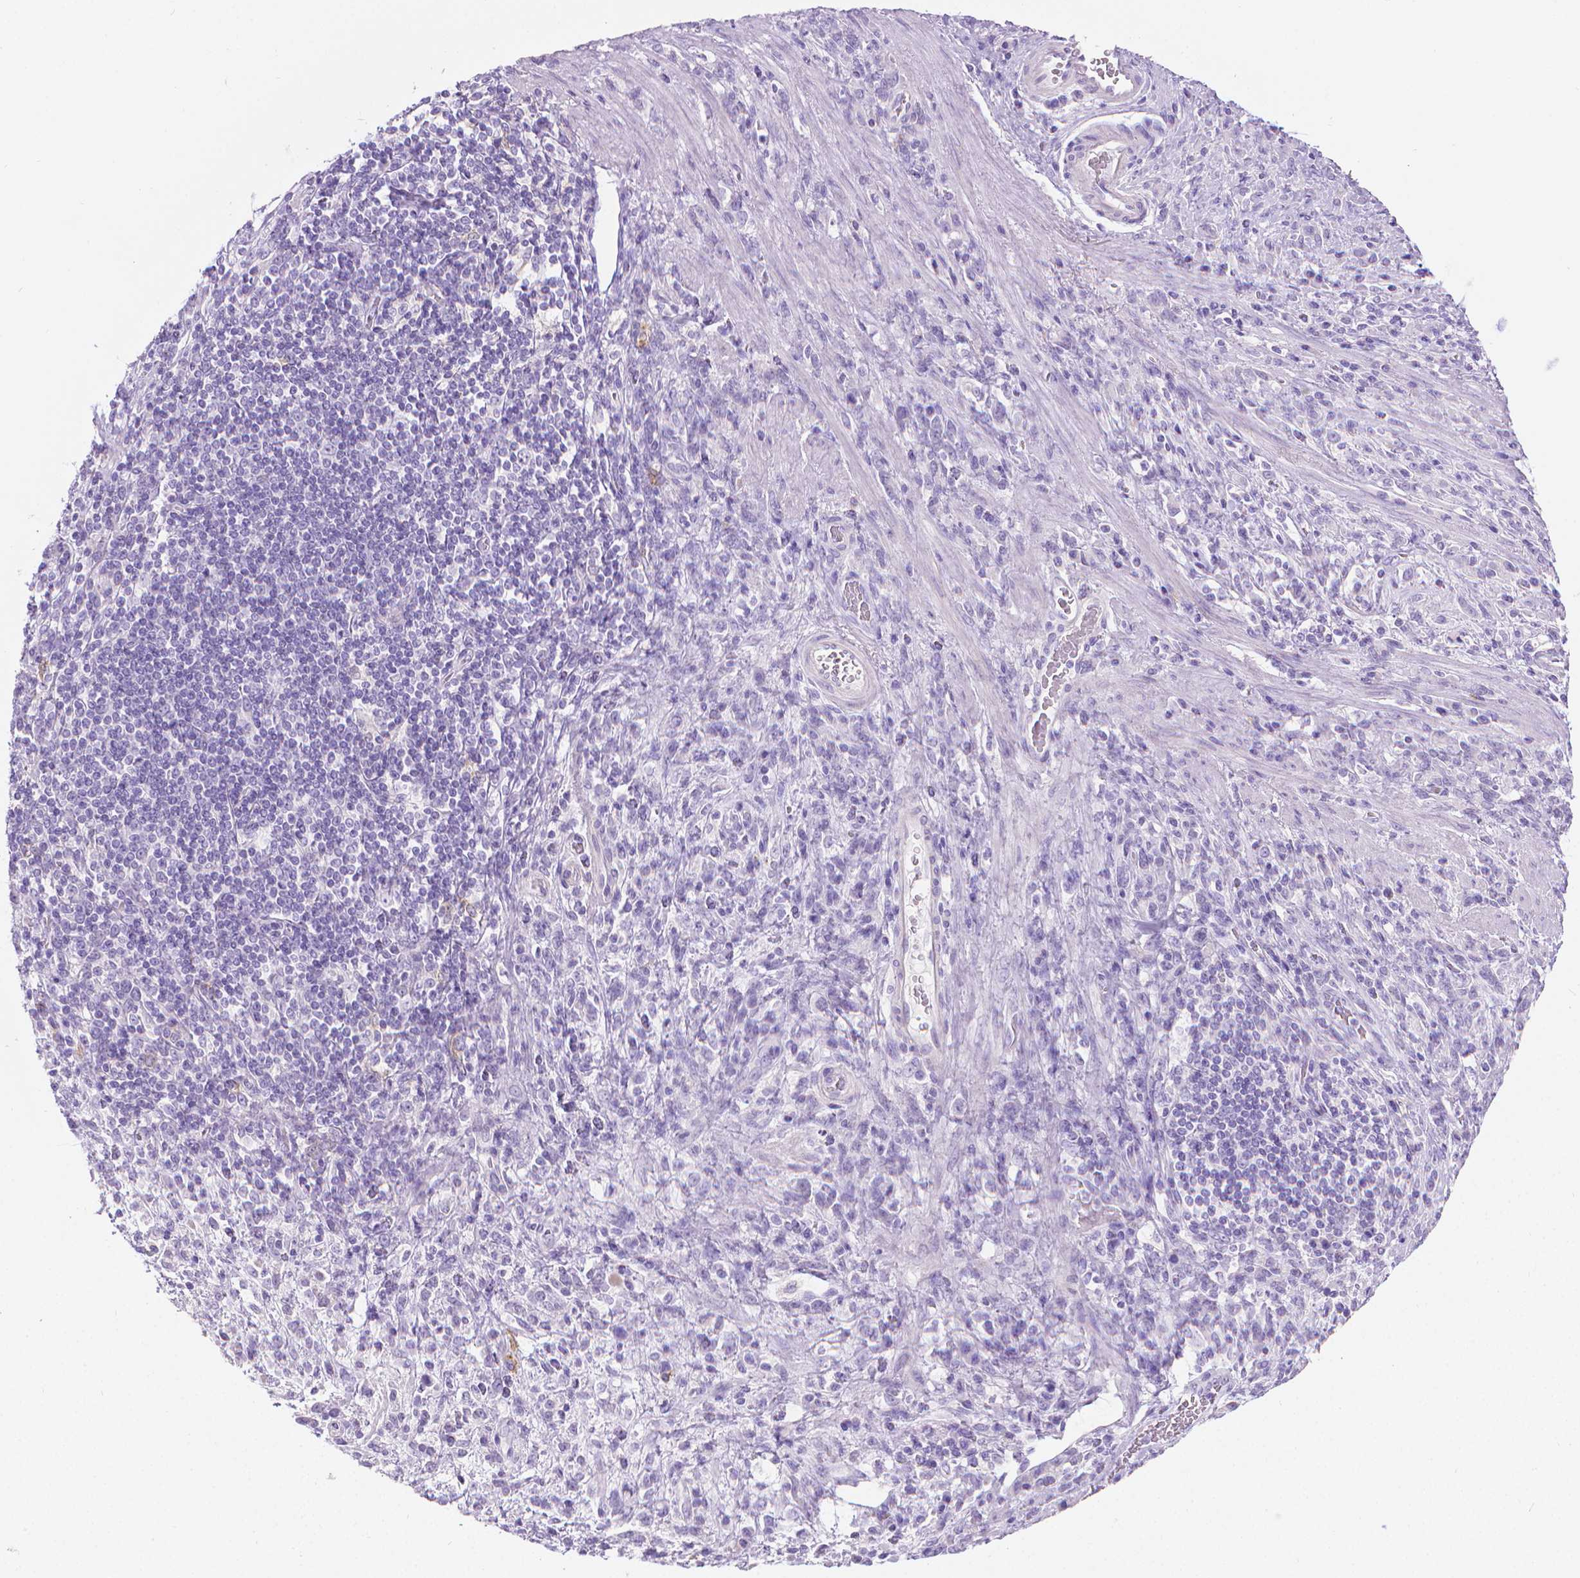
{"staining": {"intensity": "negative", "quantity": "none", "location": "none"}, "tissue": "stomach cancer", "cell_type": "Tumor cells", "image_type": "cancer", "snomed": [{"axis": "morphology", "description": "Adenocarcinoma, NOS"}, {"axis": "topography", "description": "Stomach"}], "caption": "Stomach cancer (adenocarcinoma) was stained to show a protein in brown. There is no significant expression in tumor cells.", "gene": "SPAG6", "patient": {"sex": "female", "age": 57}}